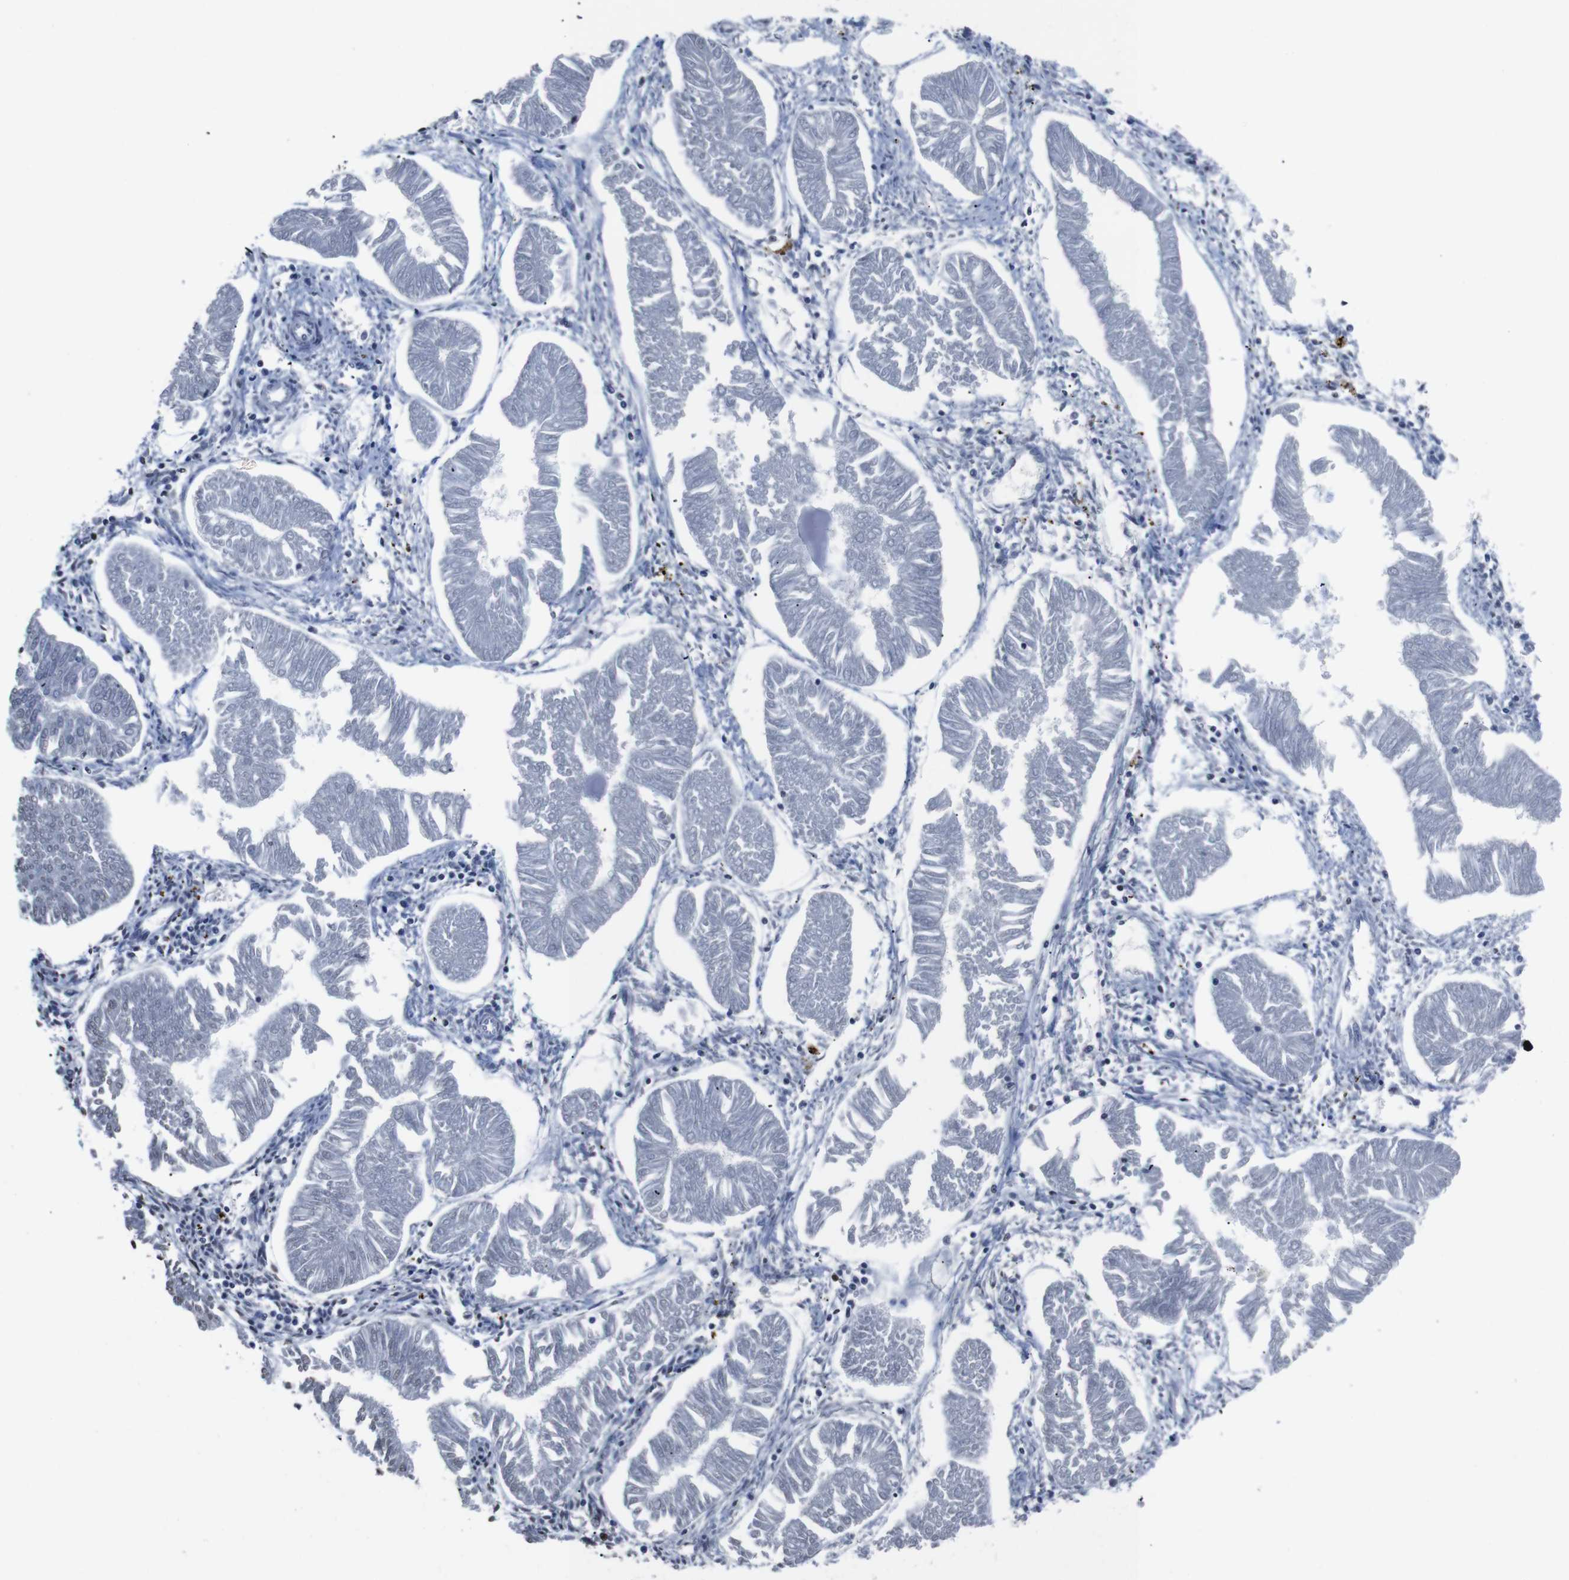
{"staining": {"intensity": "negative", "quantity": "none", "location": "none"}, "tissue": "endometrial cancer", "cell_type": "Tumor cells", "image_type": "cancer", "snomed": [{"axis": "morphology", "description": "Adenocarcinoma, NOS"}, {"axis": "topography", "description": "Endometrium"}], "caption": "Tumor cells show no significant expression in endometrial cancer. (DAB IHC visualized using brightfield microscopy, high magnification).", "gene": "PIP4P2", "patient": {"sex": "female", "age": 53}}